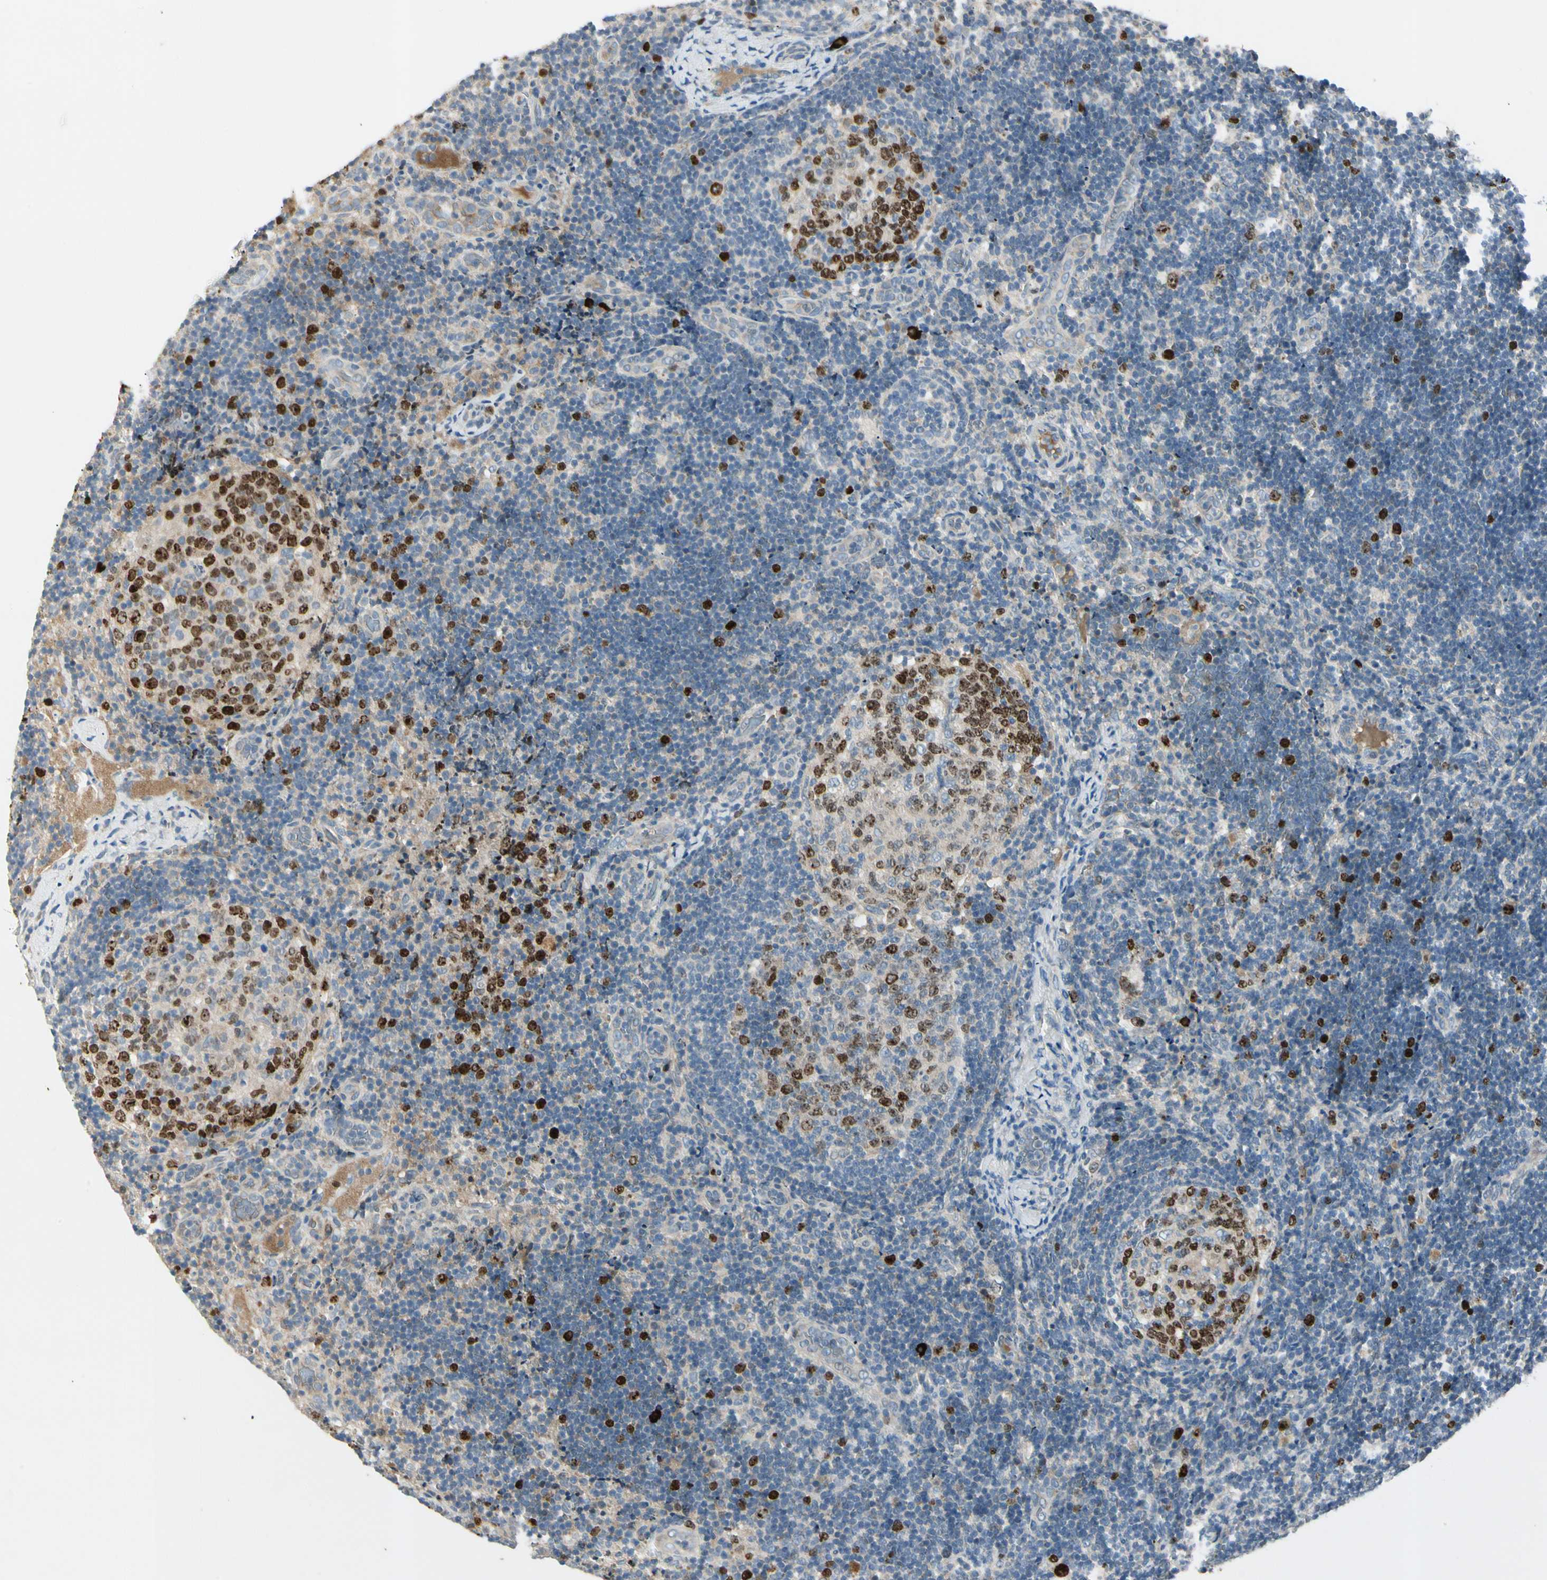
{"staining": {"intensity": "strong", "quantity": "25%-75%", "location": "nuclear"}, "tissue": "lymph node", "cell_type": "Germinal center cells", "image_type": "normal", "snomed": [{"axis": "morphology", "description": "Normal tissue, NOS"}, {"axis": "topography", "description": "Lymph node"}], "caption": "Germinal center cells display high levels of strong nuclear staining in about 25%-75% of cells in unremarkable human lymph node. (Stains: DAB (3,3'-diaminobenzidine) in brown, nuclei in blue, Microscopy: brightfield microscopy at high magnification).", "gene": "PITX1", "patient": {"sex": "female", "age": 14}}